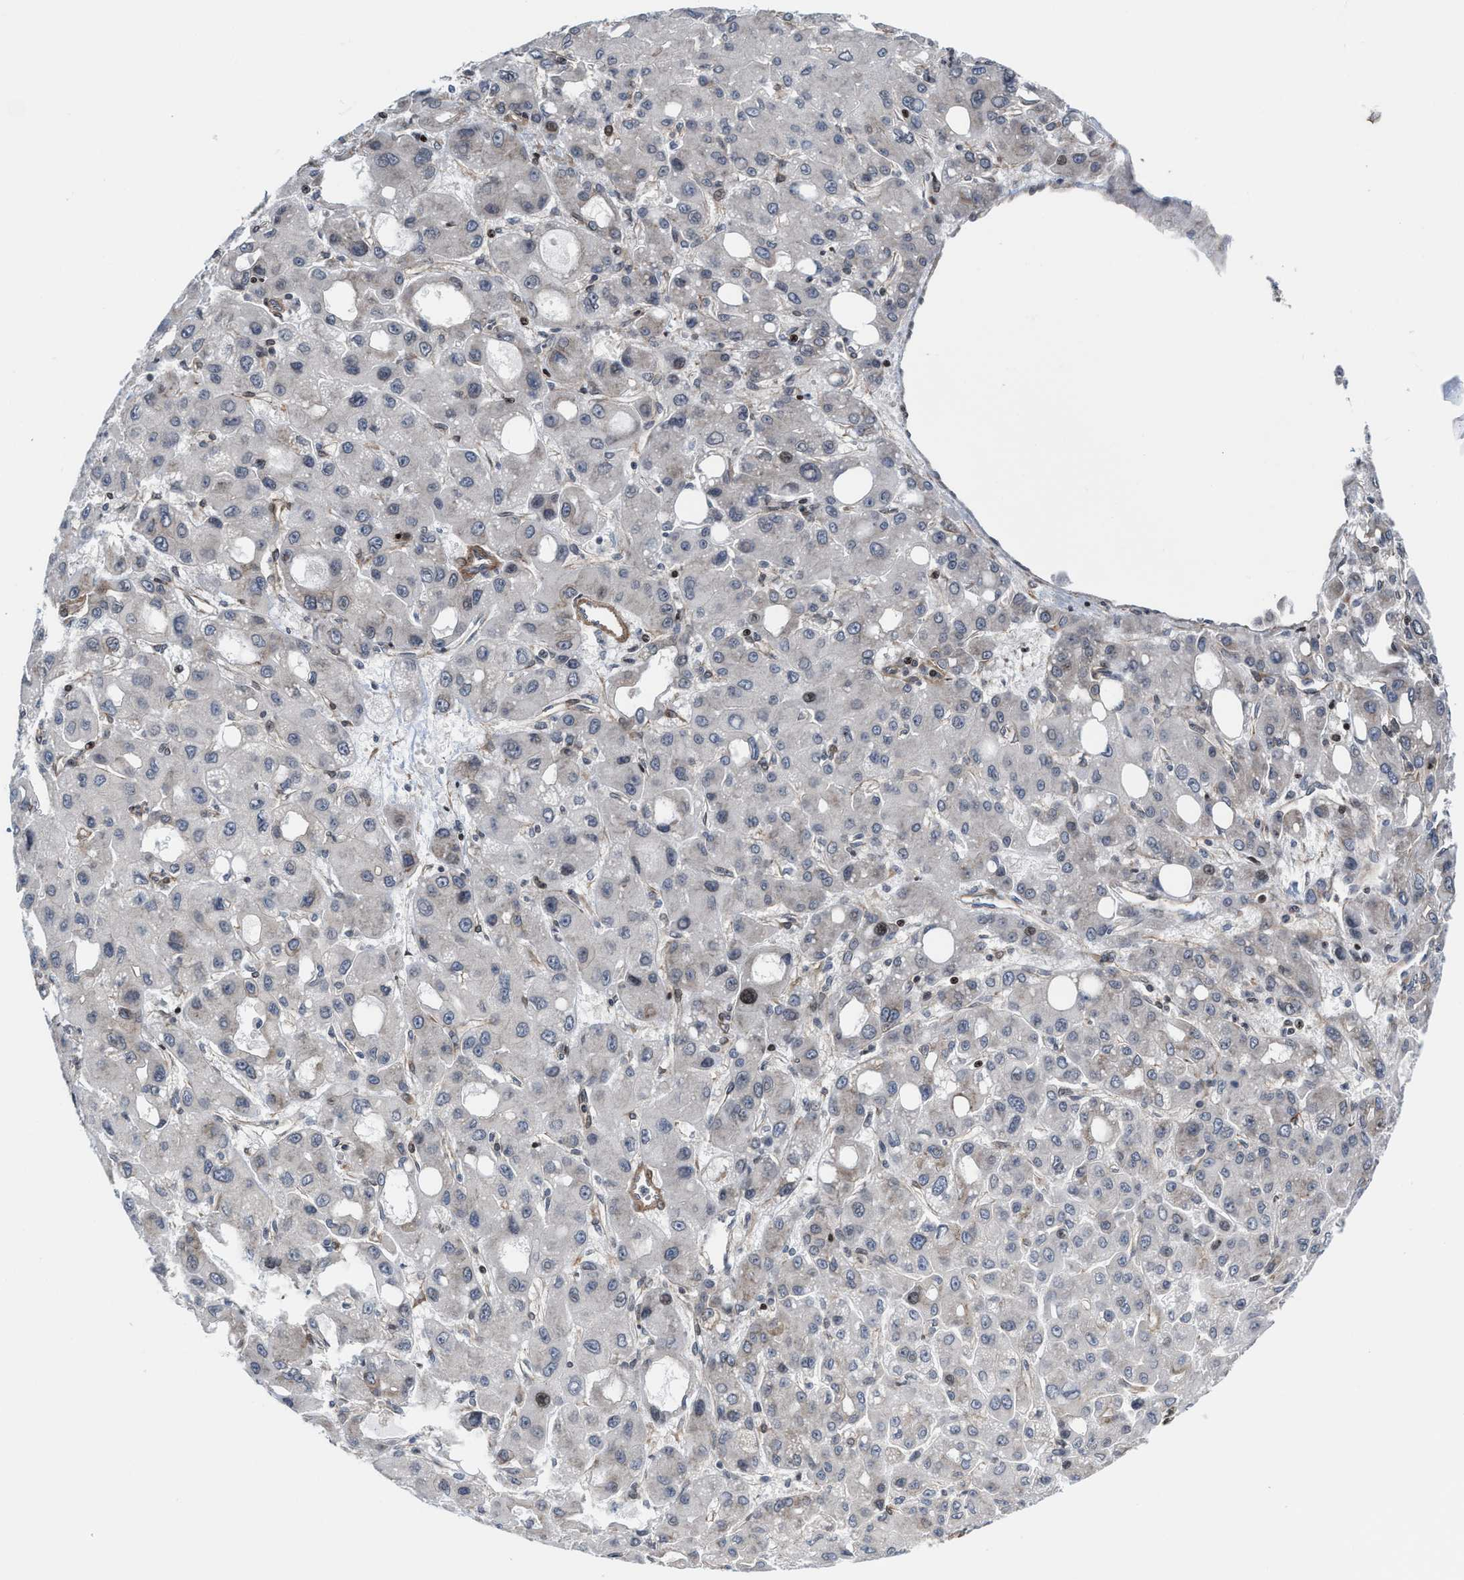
{"staining": {"intensity": "negative", "quantity": "none", "location": "none"}, "tissue": "liver cancer", "cell_type": "Tumor cells", "image_type": "cancer", "snomed": [{"axis": "morphology", "description": "Carcinoma, Hepatocellular, NOS"}, {"axis": "topography", "description": "Liver"}], "caption": "Micrograph shows no significant protein staining in tumor cells of liver cancer (hepatocellular carcinoma).", "gene": "TGFB1I1", "patient": {"sex": "male", "age": 55}}